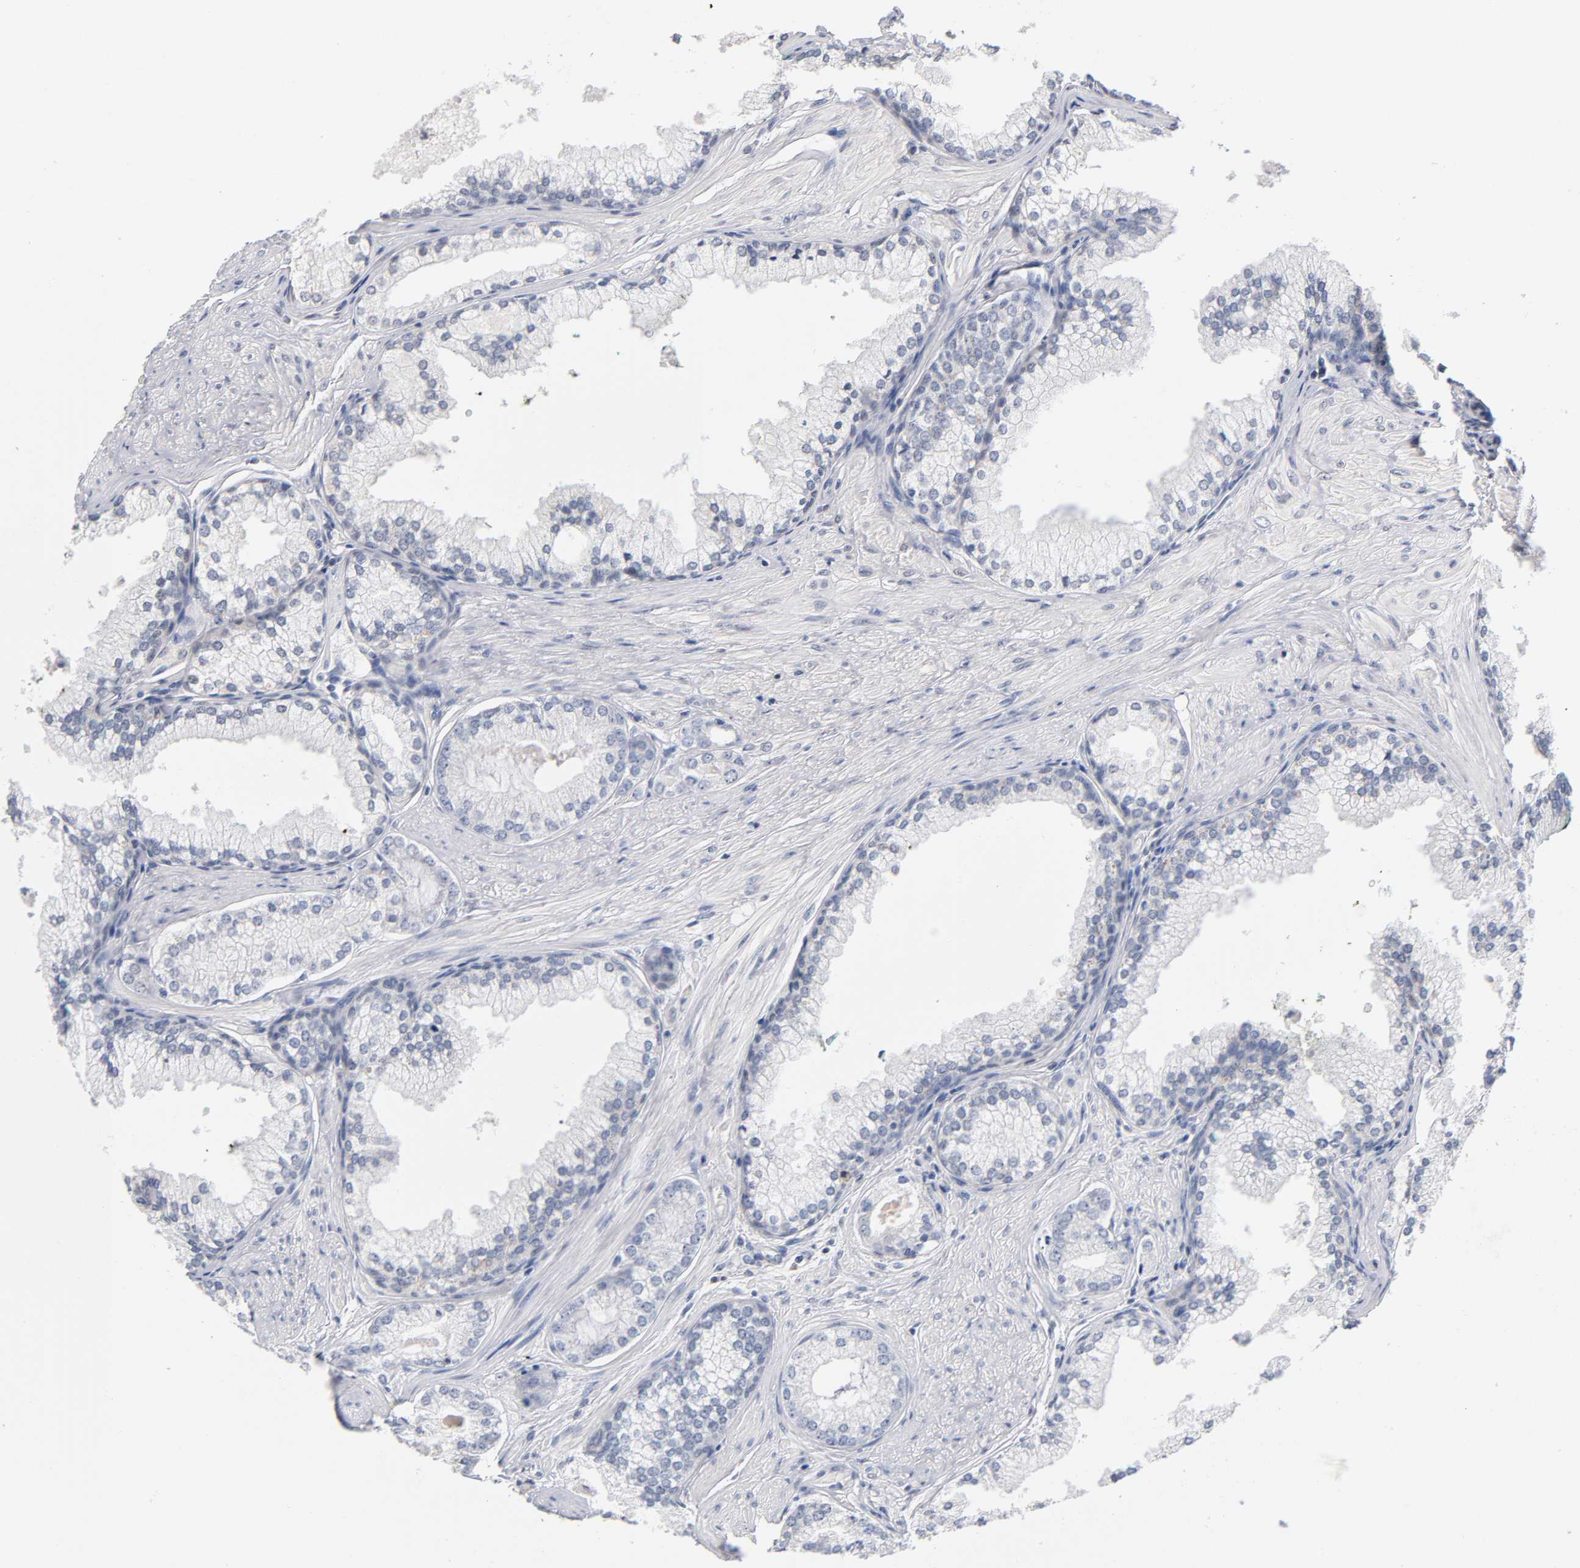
{"staining": {"intensity": "negative", "quantity": "none", "location": "none"}, "tissue": "prostate cancer", "cell_type": "Tumor cells", "image_type": "cancer", "snomed": [{"axis": "morphology", "description": "Adenocarcinoma, Low grade"}, {"axis": "topography", "description": "Prostate"}], "caption": "Human prostate adenocarcinoma (low-grade) stained for a protein using immunohistochemistry (IHC) reveals no expression in tumor cells.", "gene": "NFATC1", "patient": {"sex": "male", "age": 71}}